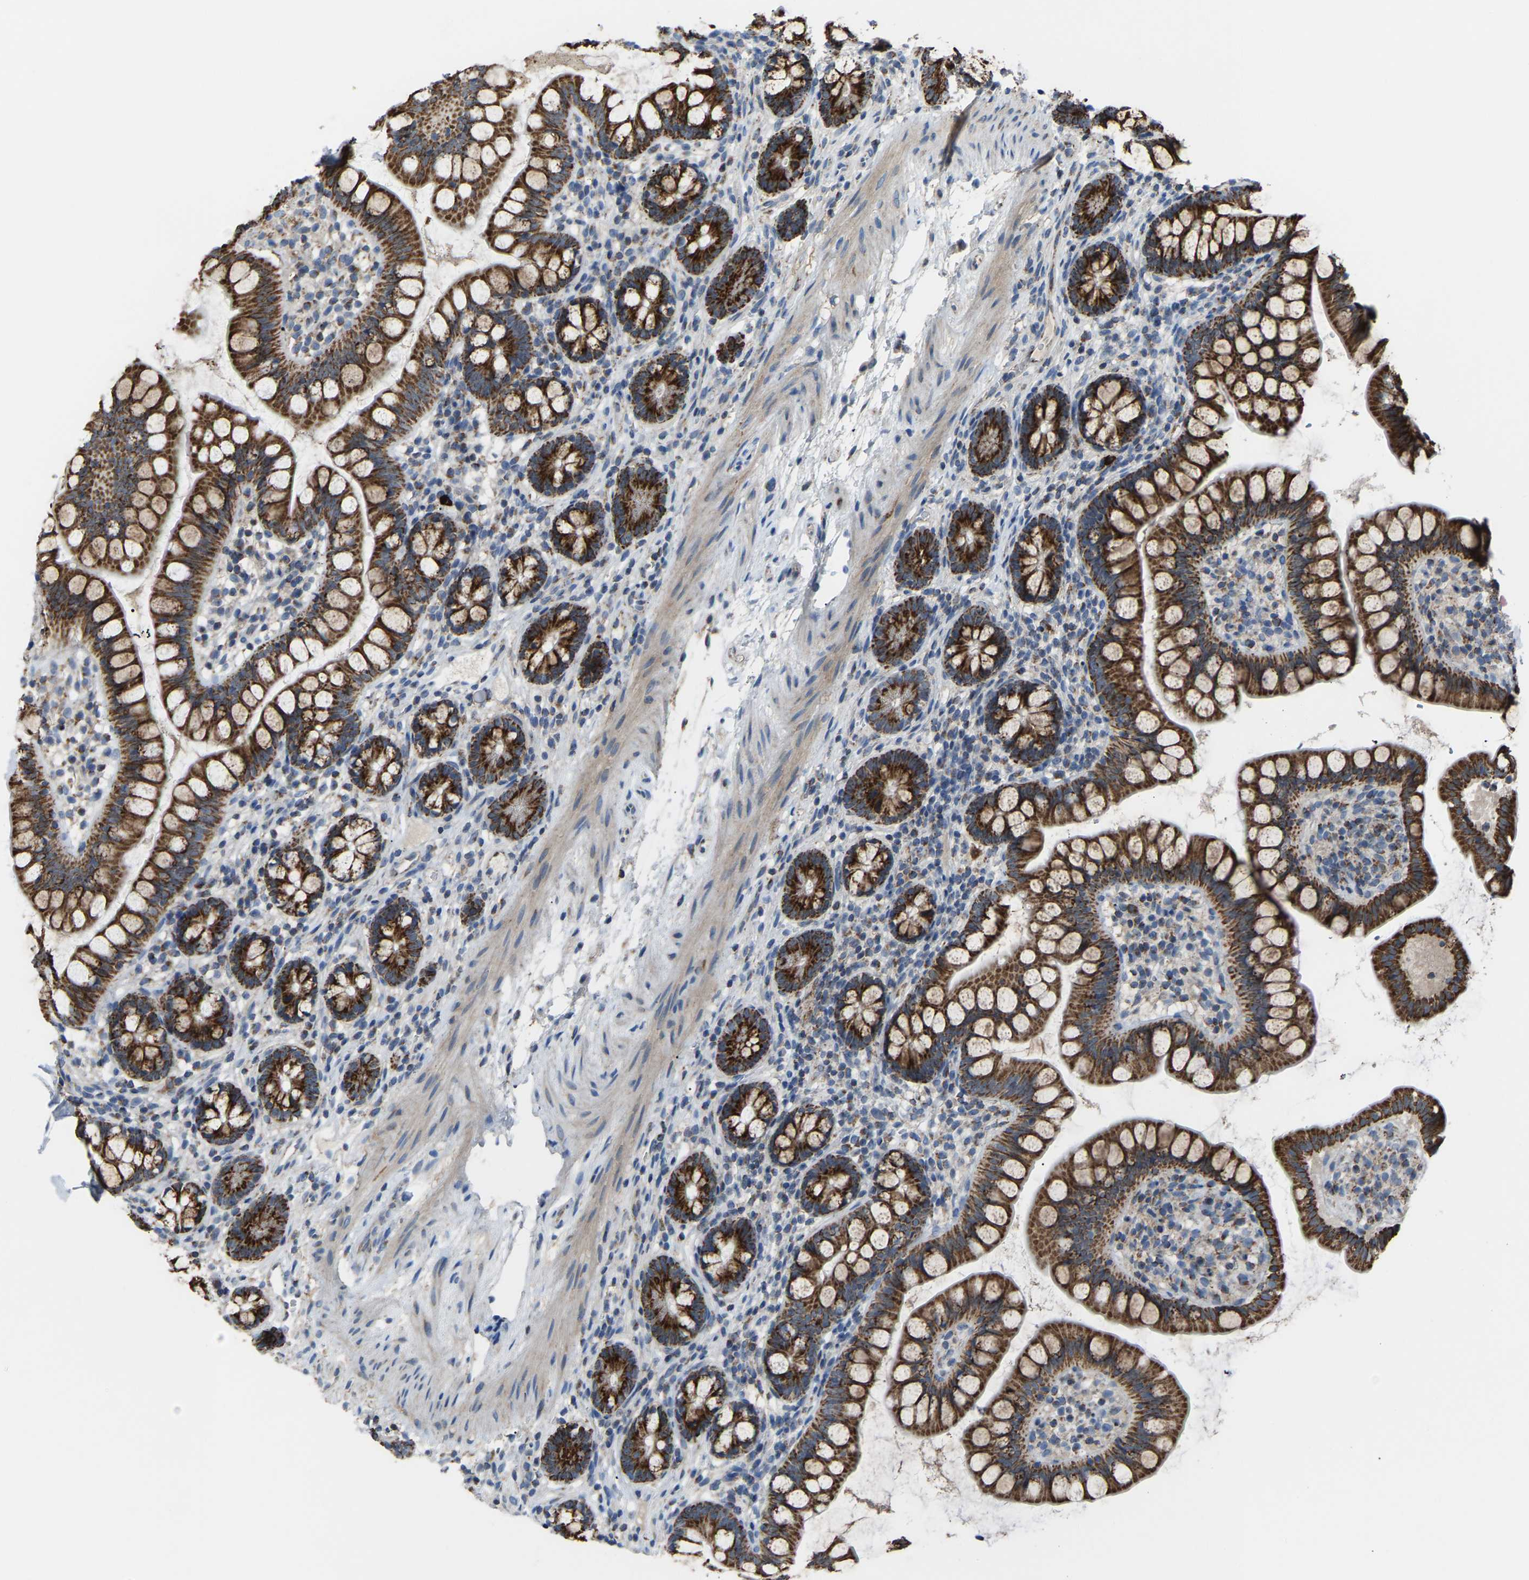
{"staining": {"intensity": "strong", "quantity": ">75%", "location": "cytoplasmic/membranous"}, "tissue": "small intestine", "cell_type": "Glandular cells", "image_type": "normal", "snomed": [{"axis": "morphology", "description": "Normal tissue, NOS"}, {"axis": "topography", "description": "Small intestine"}], "caption": "The micrograph reveals staining of benign small intestine, revealing strong cytoplasmic/membranous protein expression (brown color) within glandular cells.", "gene": "CANT1", "patient": {"sex": "female", "age": 84}}